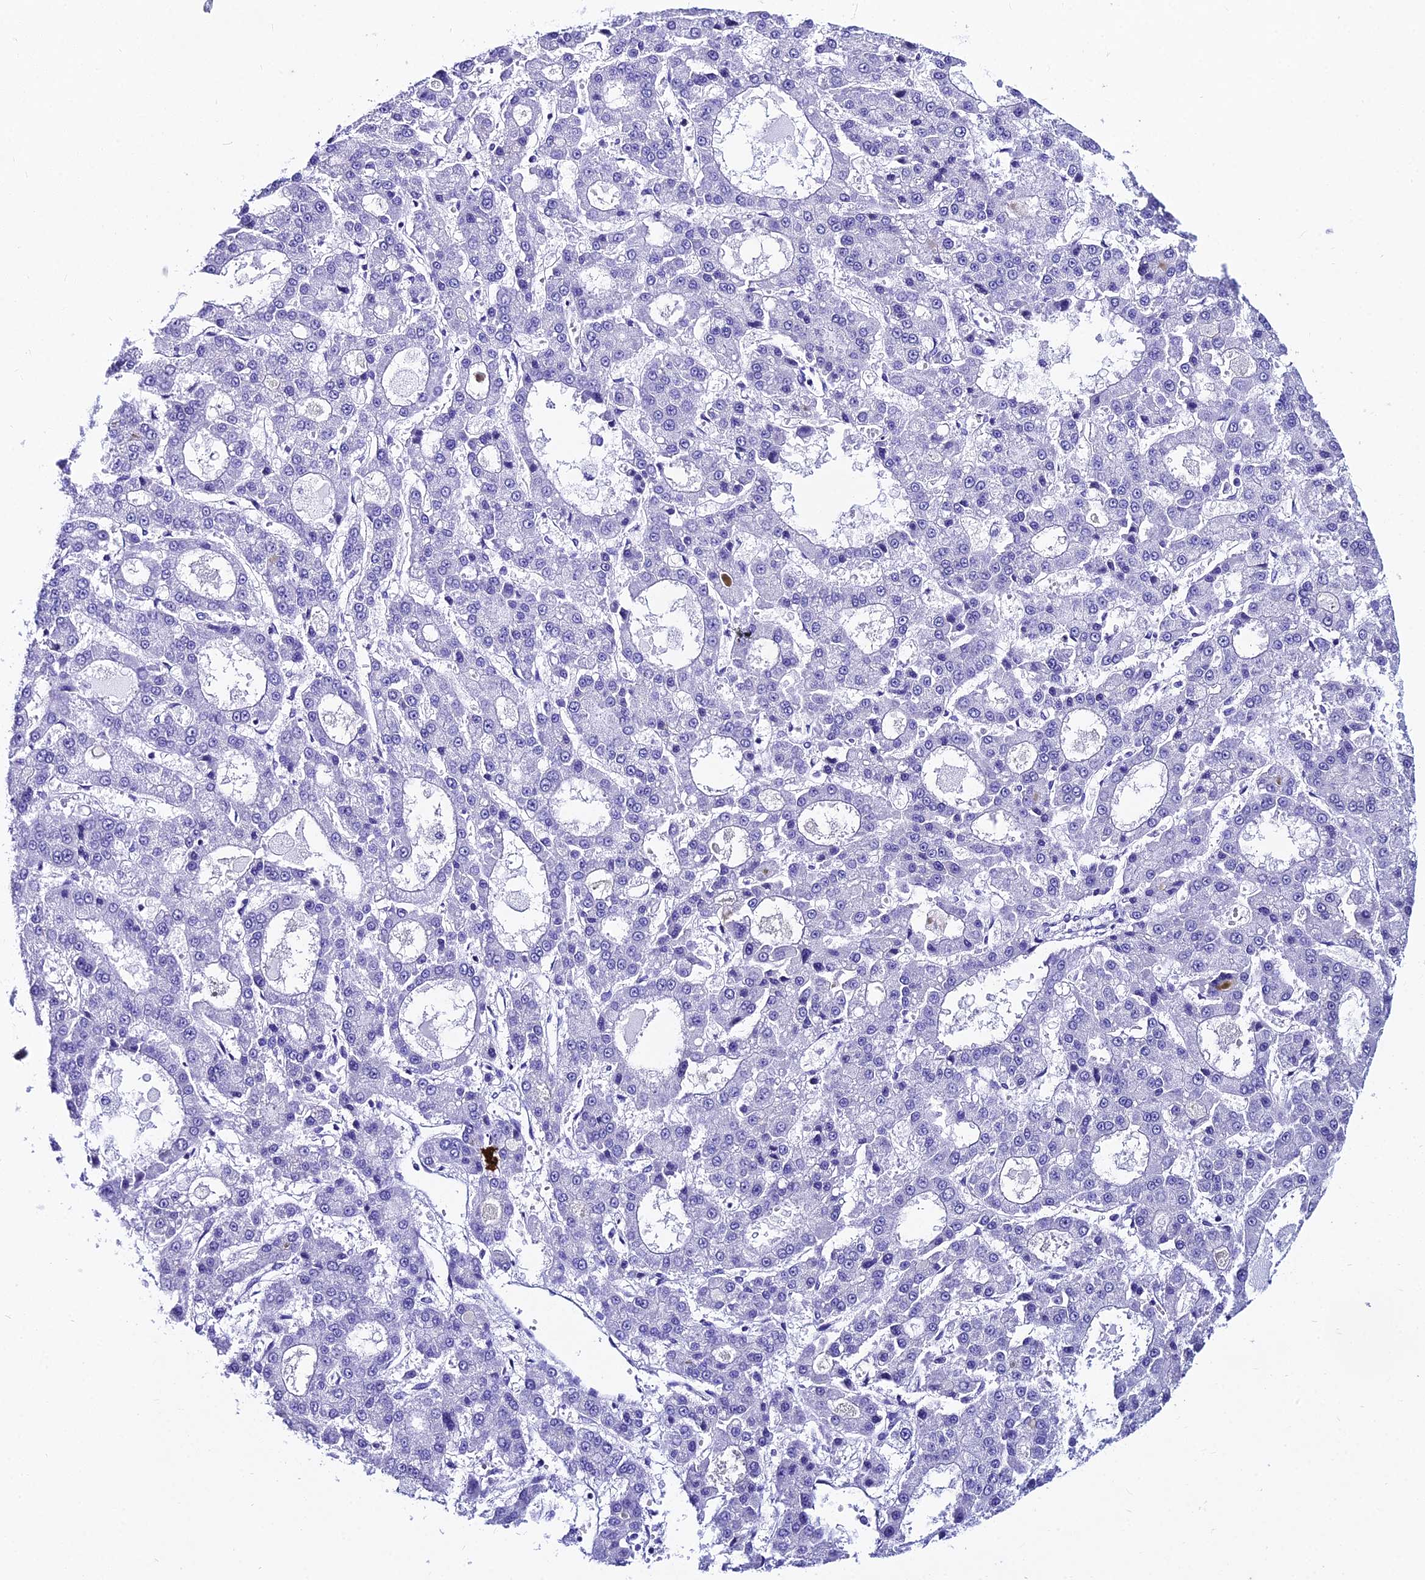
{"staining": {"intensity": "negative", "quantity": "none", "location": "none"}, "tissue": "liver cancer", "cell_type": "Tumor cells", "image_type": "cancer", "snomed": [{"axis": "morphology", "description": "Carcinoma, Hepatocellular, NOS"}, {"axis": "topography", "description": "Liver"}], "caption": "Tumor cells show no significant expression in liver cancer (hepatocellular carcinoma). (DAB IHC visualized using brightfield microscopy, high magnification).", "gene": "LGALS7", "patient": {"sex": "male", "age": 70}}